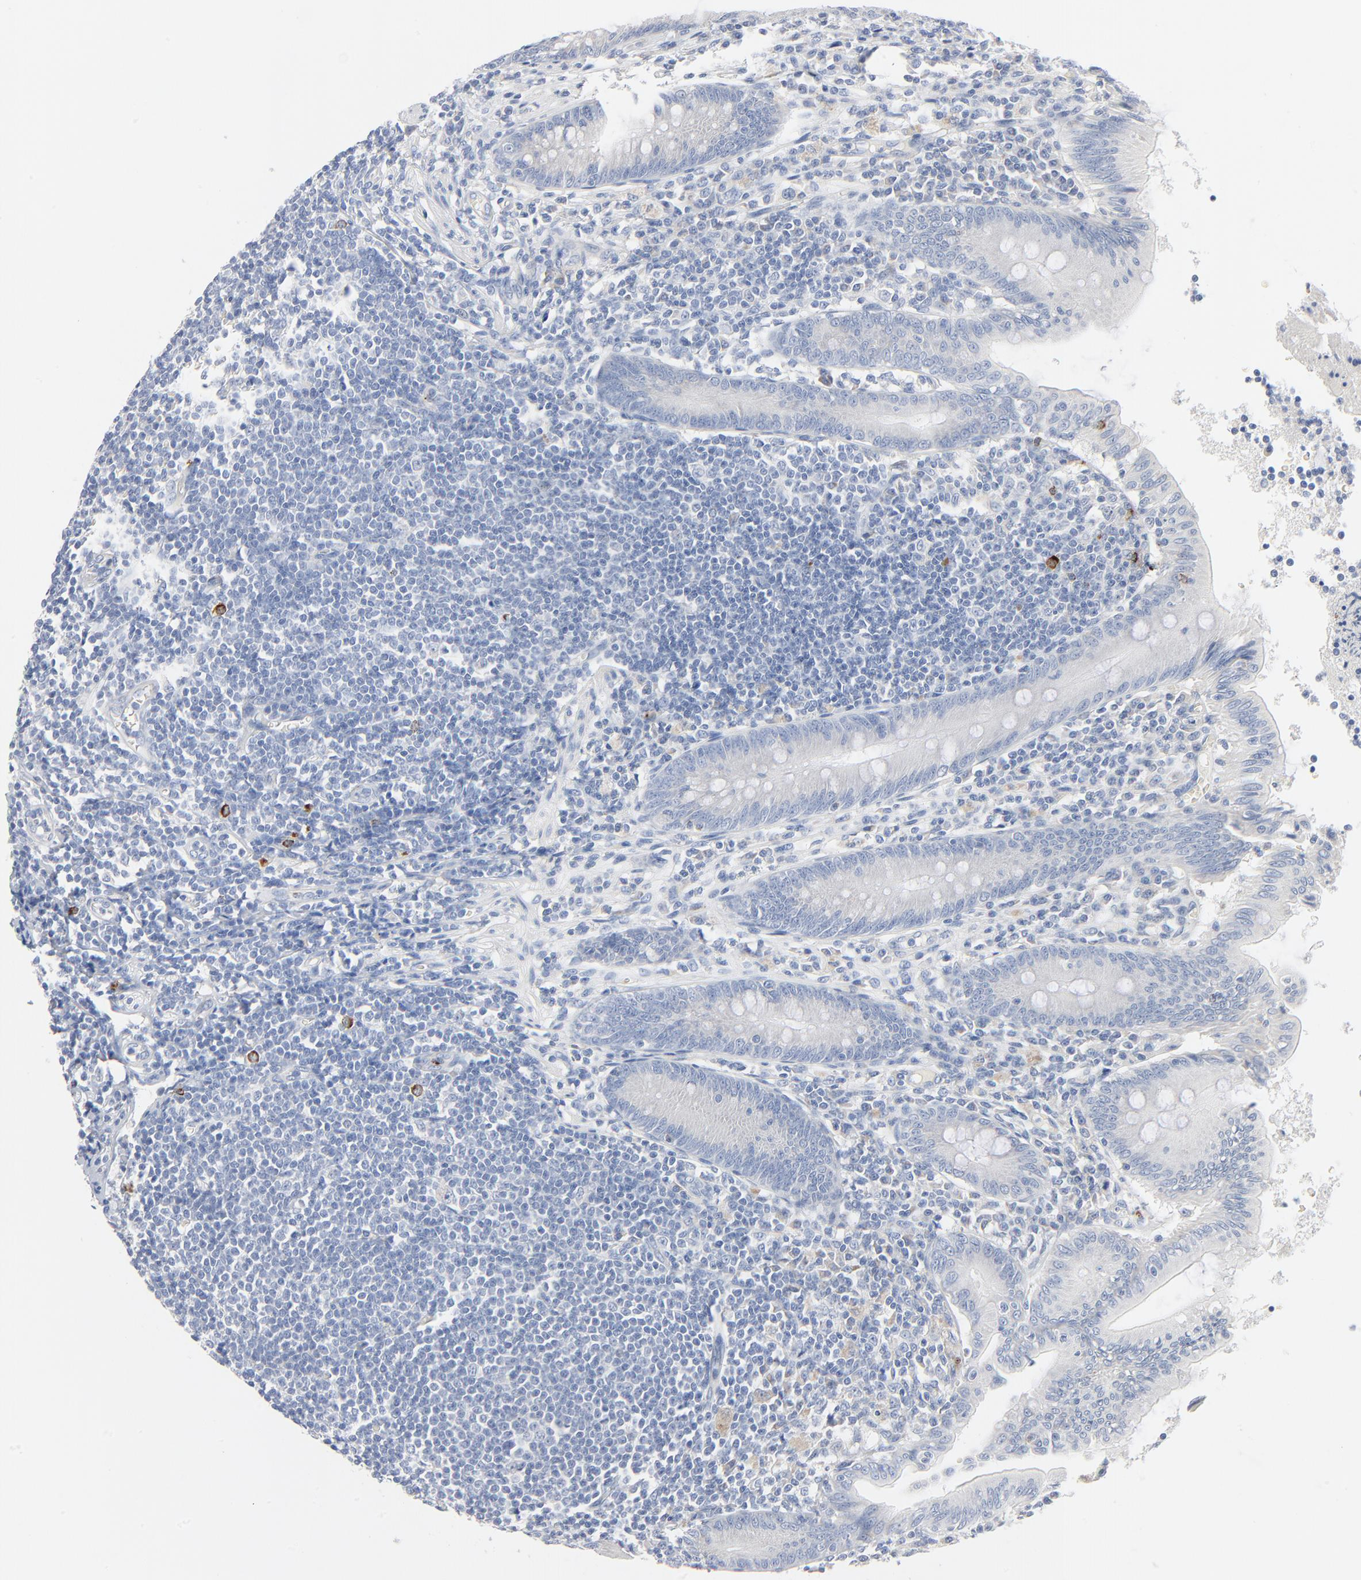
{"staining": {"intensity": "negative", "quantity": "none", "location": "none"}, "tissue": "appendix", "cell_type": "Glandular cells", "image_type": "normal", "snomed": [{"axis": "morphology", "description": "Normal tissue, NOS"}, {"axis": "morphology", "description": "Inflammation, NOS"}, {"axis": "topography", "description": "Appendix"}], "caption": "IHC of normal human appendix reveals no positivity in glandular cells.", "gene": "GZMB", "patient": {"sex": "male", "age": 46}}